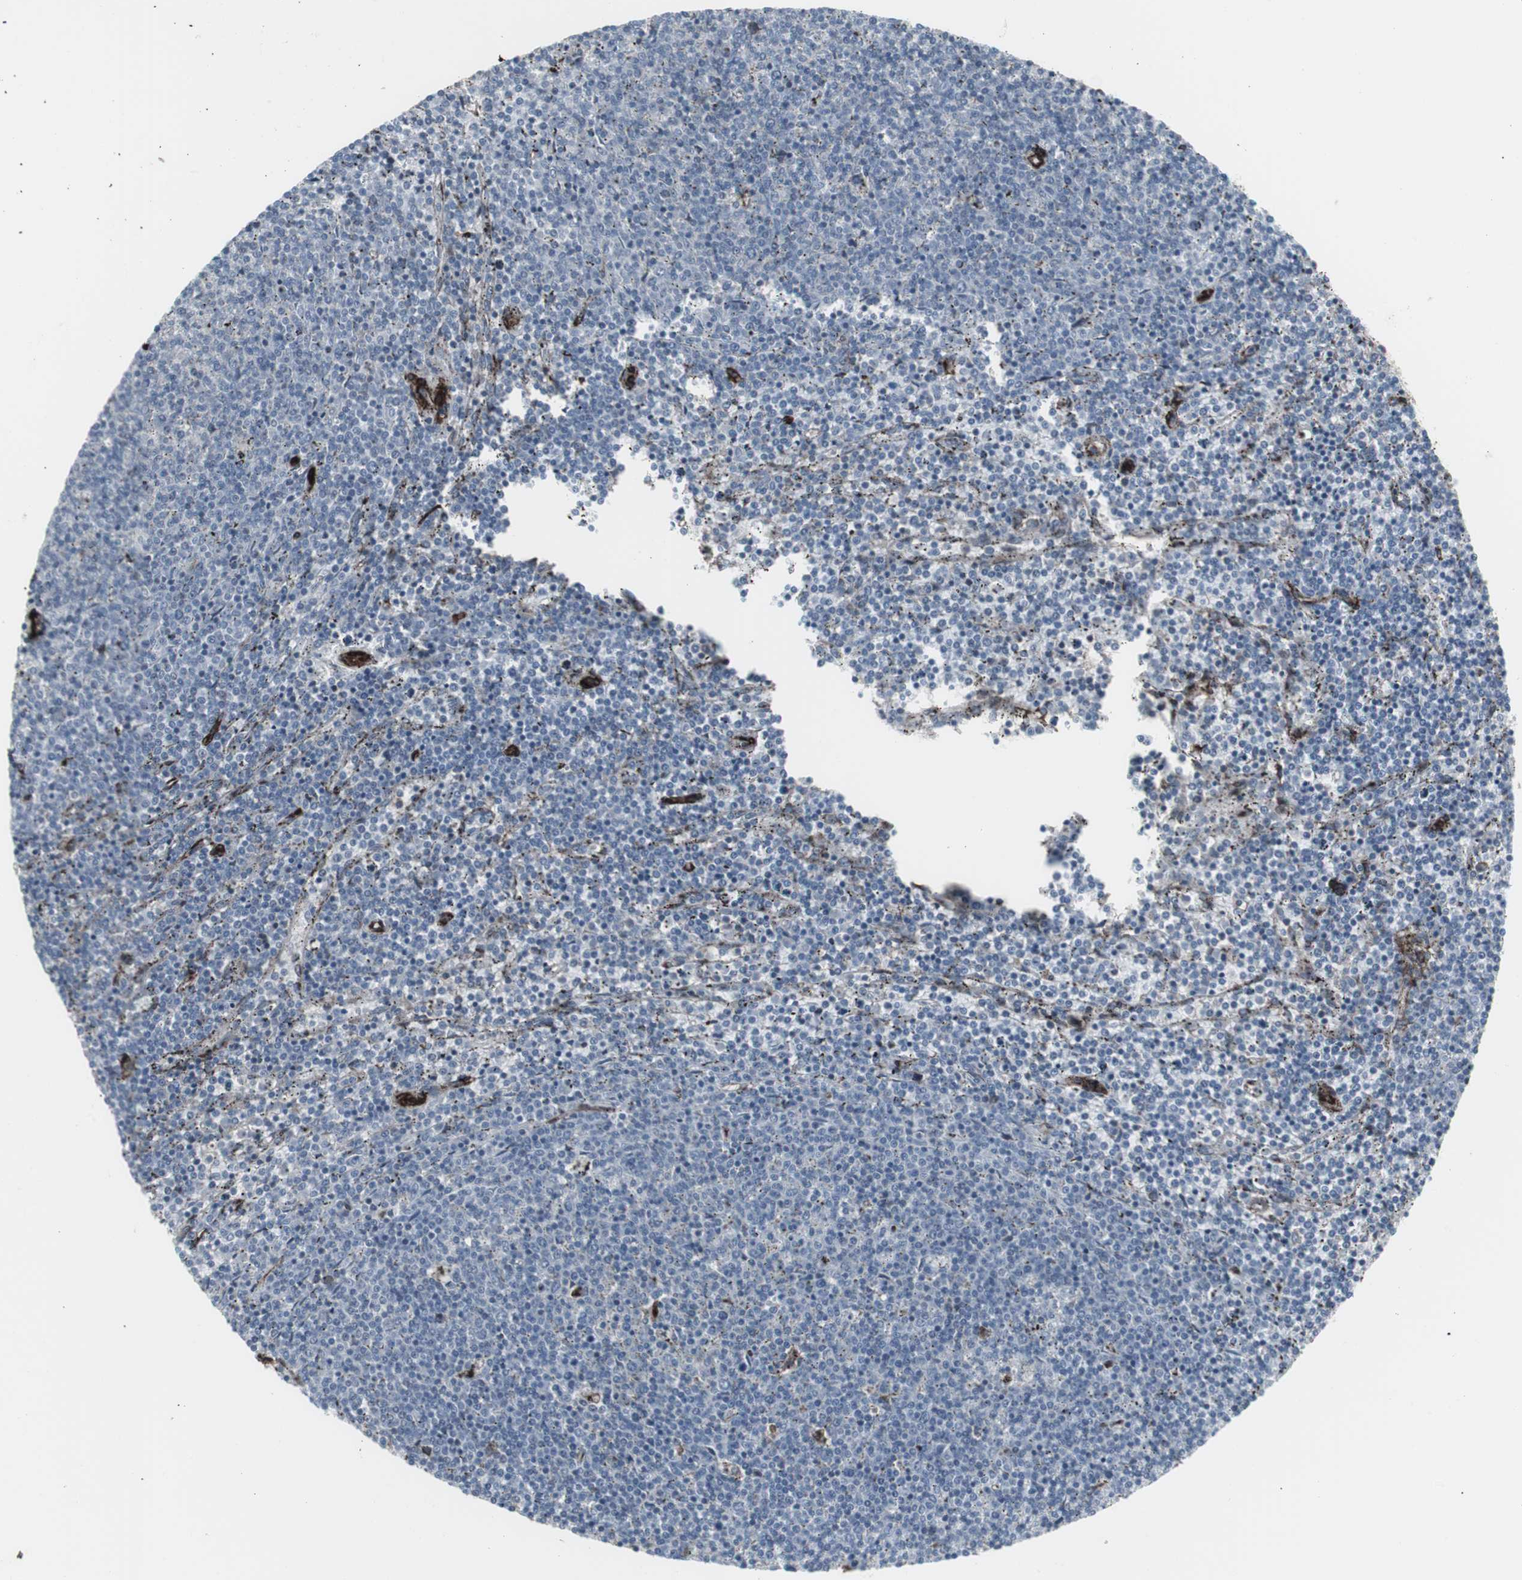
{"staining": {"intensity": "negative", "quantity": "none", "location": "none"}, "tissue": "lymphoma", "cell_type": "Tumor cells", "image_type": "cancer", "snomed": [{"axis": "morphology", "description": "Malignant lymphoma, non-Hodgkin's type, Low grade"}, {"axis": "topography", "description": "Spleen"}], "caption": "IHC micrograph of human lymphoma stained for a protein (brown), which reveals no positivity in tumor cells. (DAB (3,3'-diaminobenzidine) immunohistochemistry (IHC) visualized using brightfield microscopy, high magnification).", "gene": "PDGFA", "patient": {"sex": "female", "age": 50}}